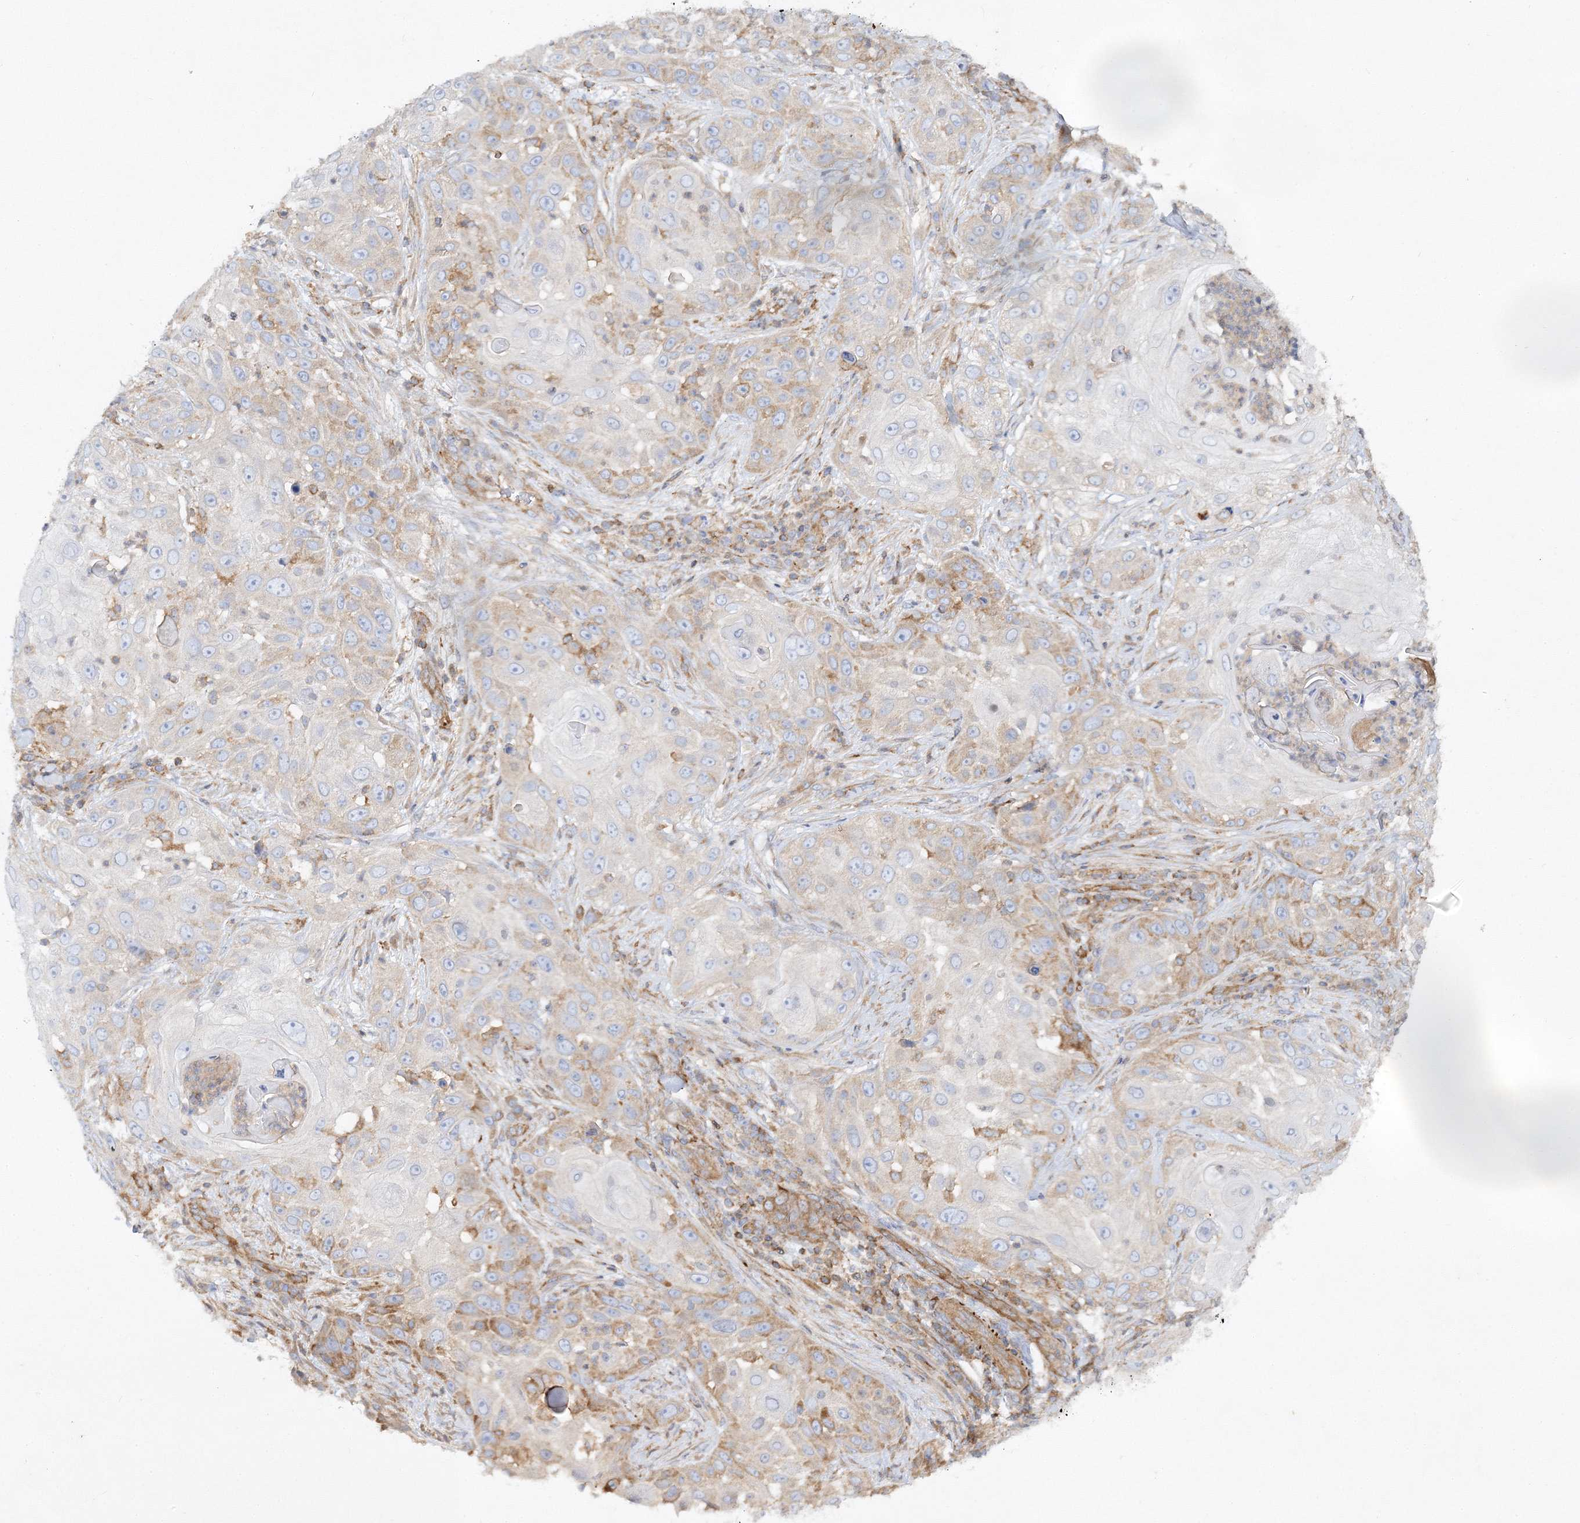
{"staining": {"intensity": "moderate", "quantity": "<25%", "location": "cytoplasmic/membranous"}, "tissue": "skin cancer", "cell_type": "Tumor cells", "image_type": "cancer", "snomed": [{"axis": "morphology", "description": "Squamous cell carcinoma, NOS"}, {"axis": "topography", "description": "Skin"}], "caption": "High-power microscopy captured an IHC image of skin squamous cell carcinoma, revealing moderate cytoplasmic/membranous expression in about <25% of tumor cells.", "gene": "WDR37", "patient": {"sex": "female", "age": 44}}